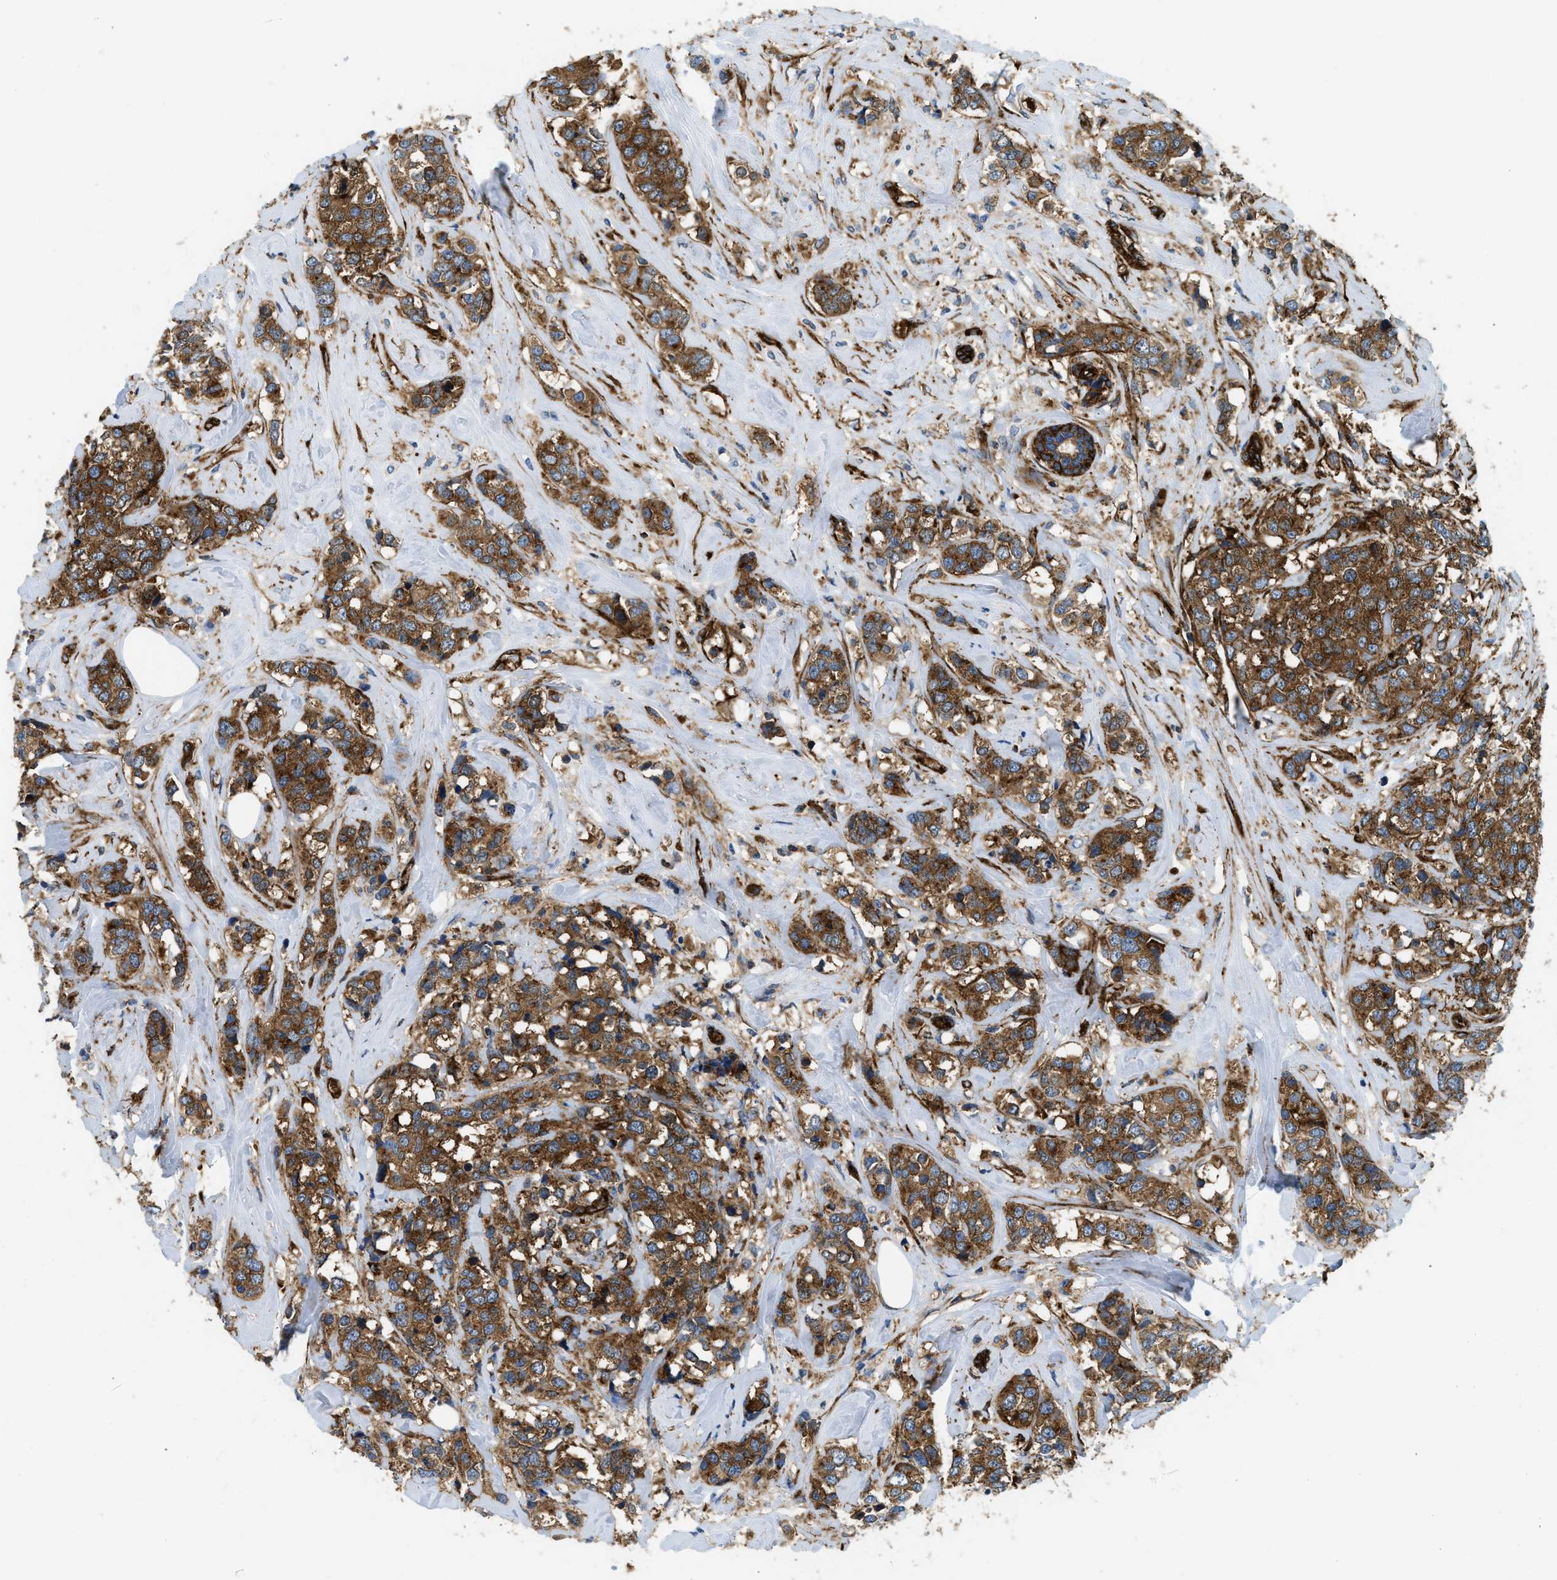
{"staining": {"intensity": "strong", "quantity": ">75%", "location": "cytoplasmic/membranous"}, "tissue": "breast cancer", "cell_type": "Tumor cells", "image_type": "cancer", "snomed": [{"axis": "morphology", "description": "Lobular carcinoma"}, {"axis": "topography", "description": "Breast"}], "caption": "An immunohistochemistry photomicrograph of neoplastic tissue is shown. Protein staining in brown labels strong cytoplasmic/membranous positivity in lobular carcinoma (breast) within tumor cells. Immunohistochemistry stains the protein of interest in brown and the nuclei are stained blue.", "gene": "HIP1", "patient": {"sex": "female", "age": 59}}